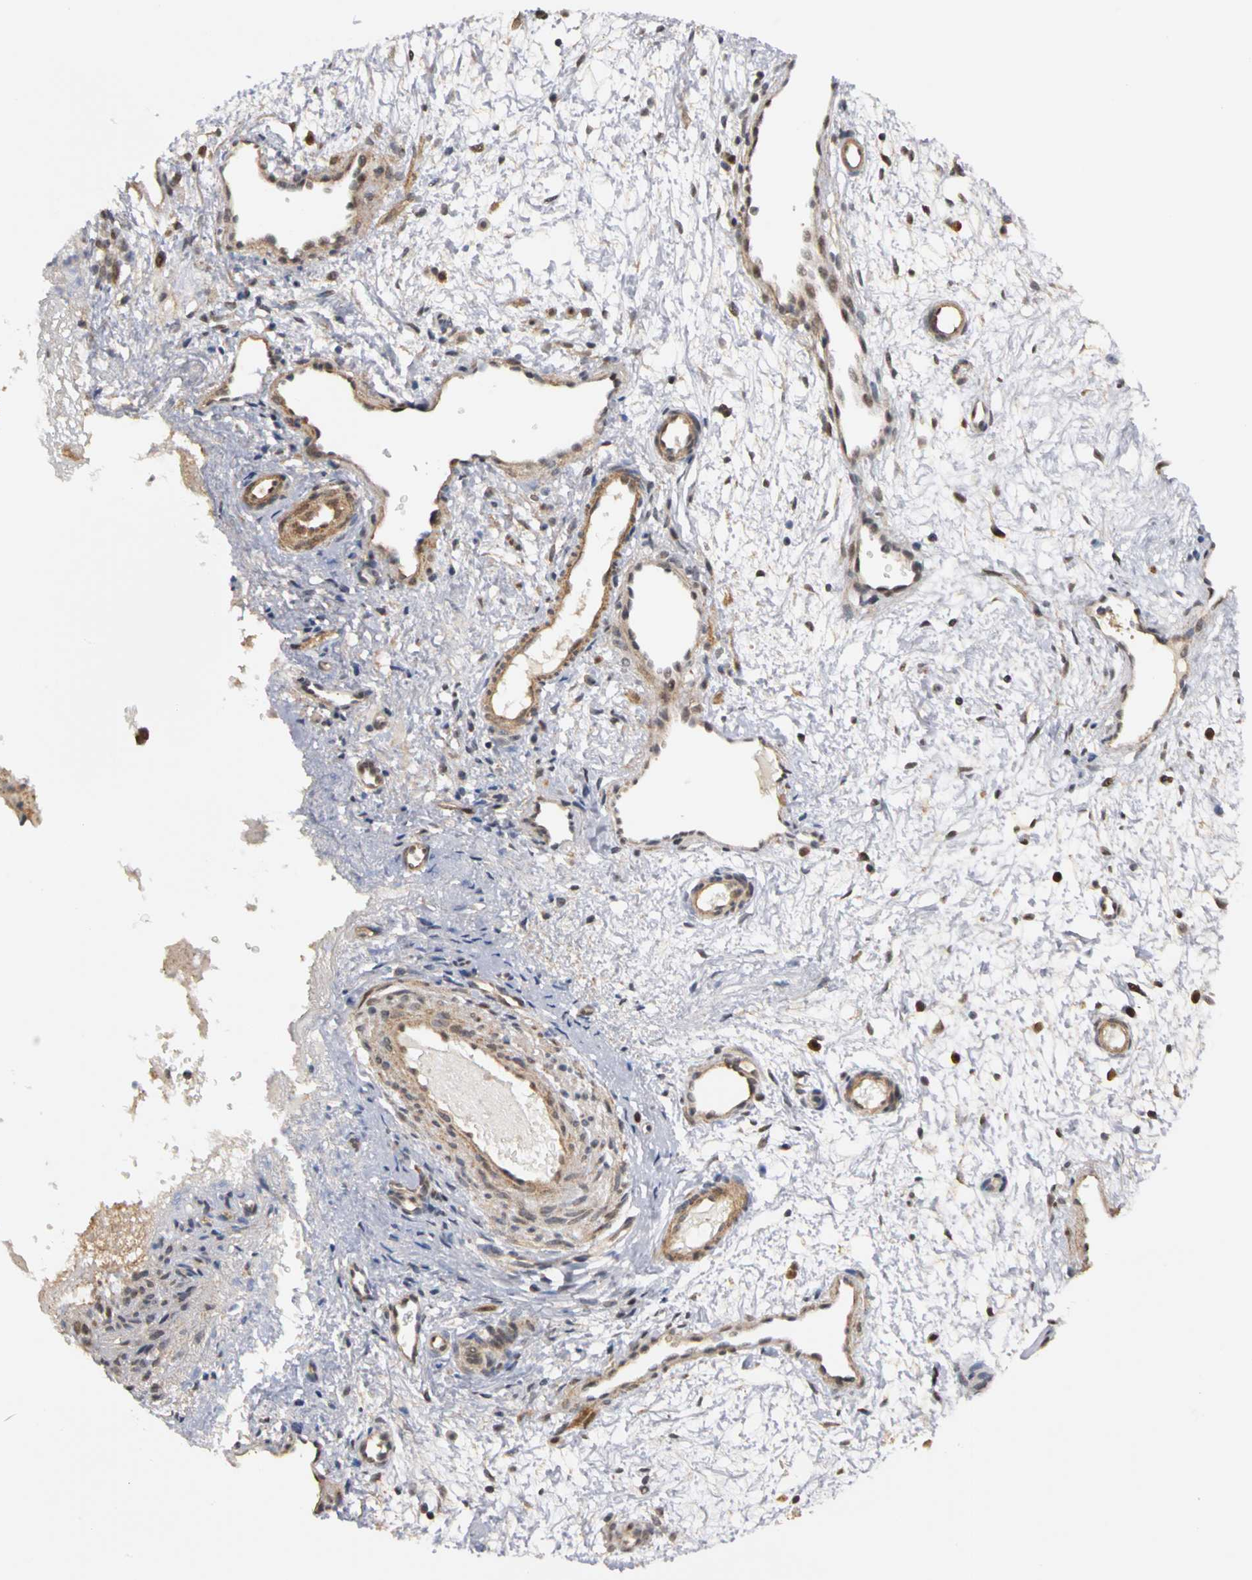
{"staining": {"intensity": "strong", "quantity": ">75%", "location": "cytoplasmic/membranous,nuclear"}, "tissue": "nasopharynx", "cell_type": "Respiratory epithelial cells", "image_type": "normal", "snomed": [{"axis": "morphology", "description": "Normal tissue, NOS"}, {"axis": "morphology", "description": "Inflammation, NOS"}, {"axis": "topography", "description": "Nasopharynx"}], "caption": "Immunohistochemical staining of normal human nasopharynx reveals >75% levels of strong cytoplasmic/membranous,nuclear protein positivity in about >75% of respiratory epithelial cells.", "gene": "UBE2M", "patient": {"sex": "female", "age": 55}}